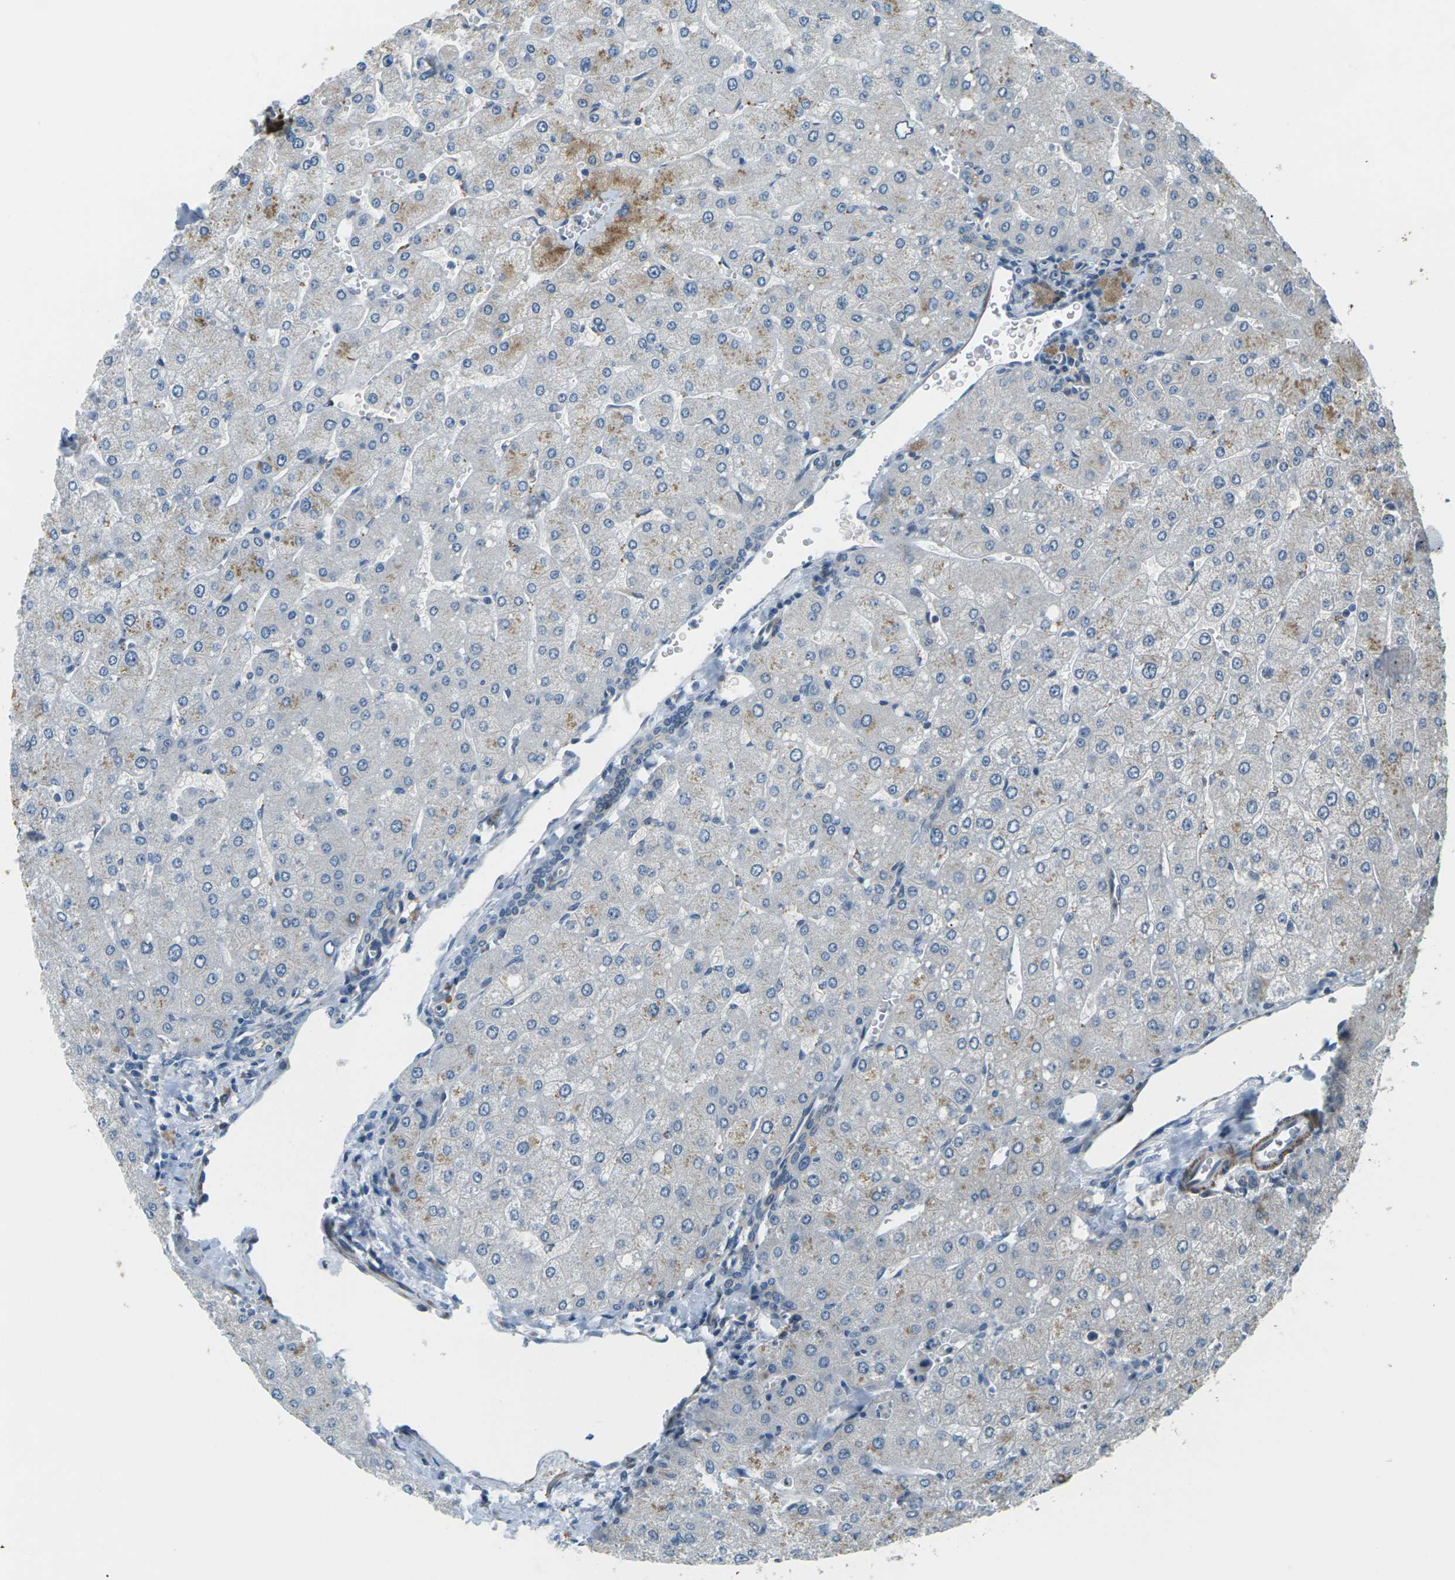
{"staining": {"intensity": "weak", "quantity": "<25%", "location": "cytoplasmic/membranous"}, "tissue": "liver", "cell_type": "Cholangiocytes", "image_type": "normal", "snomed": [{"axis": "morphology", "description": "Normal tissue, NOS"}, {"axis": "topography", "description": "Liver"}], "caption": "The IHC micrograph has no significant expression in cholangiocytes of liver.", "gene": "SLC13A3", "patient": {"sex": "male", "age": 55}}